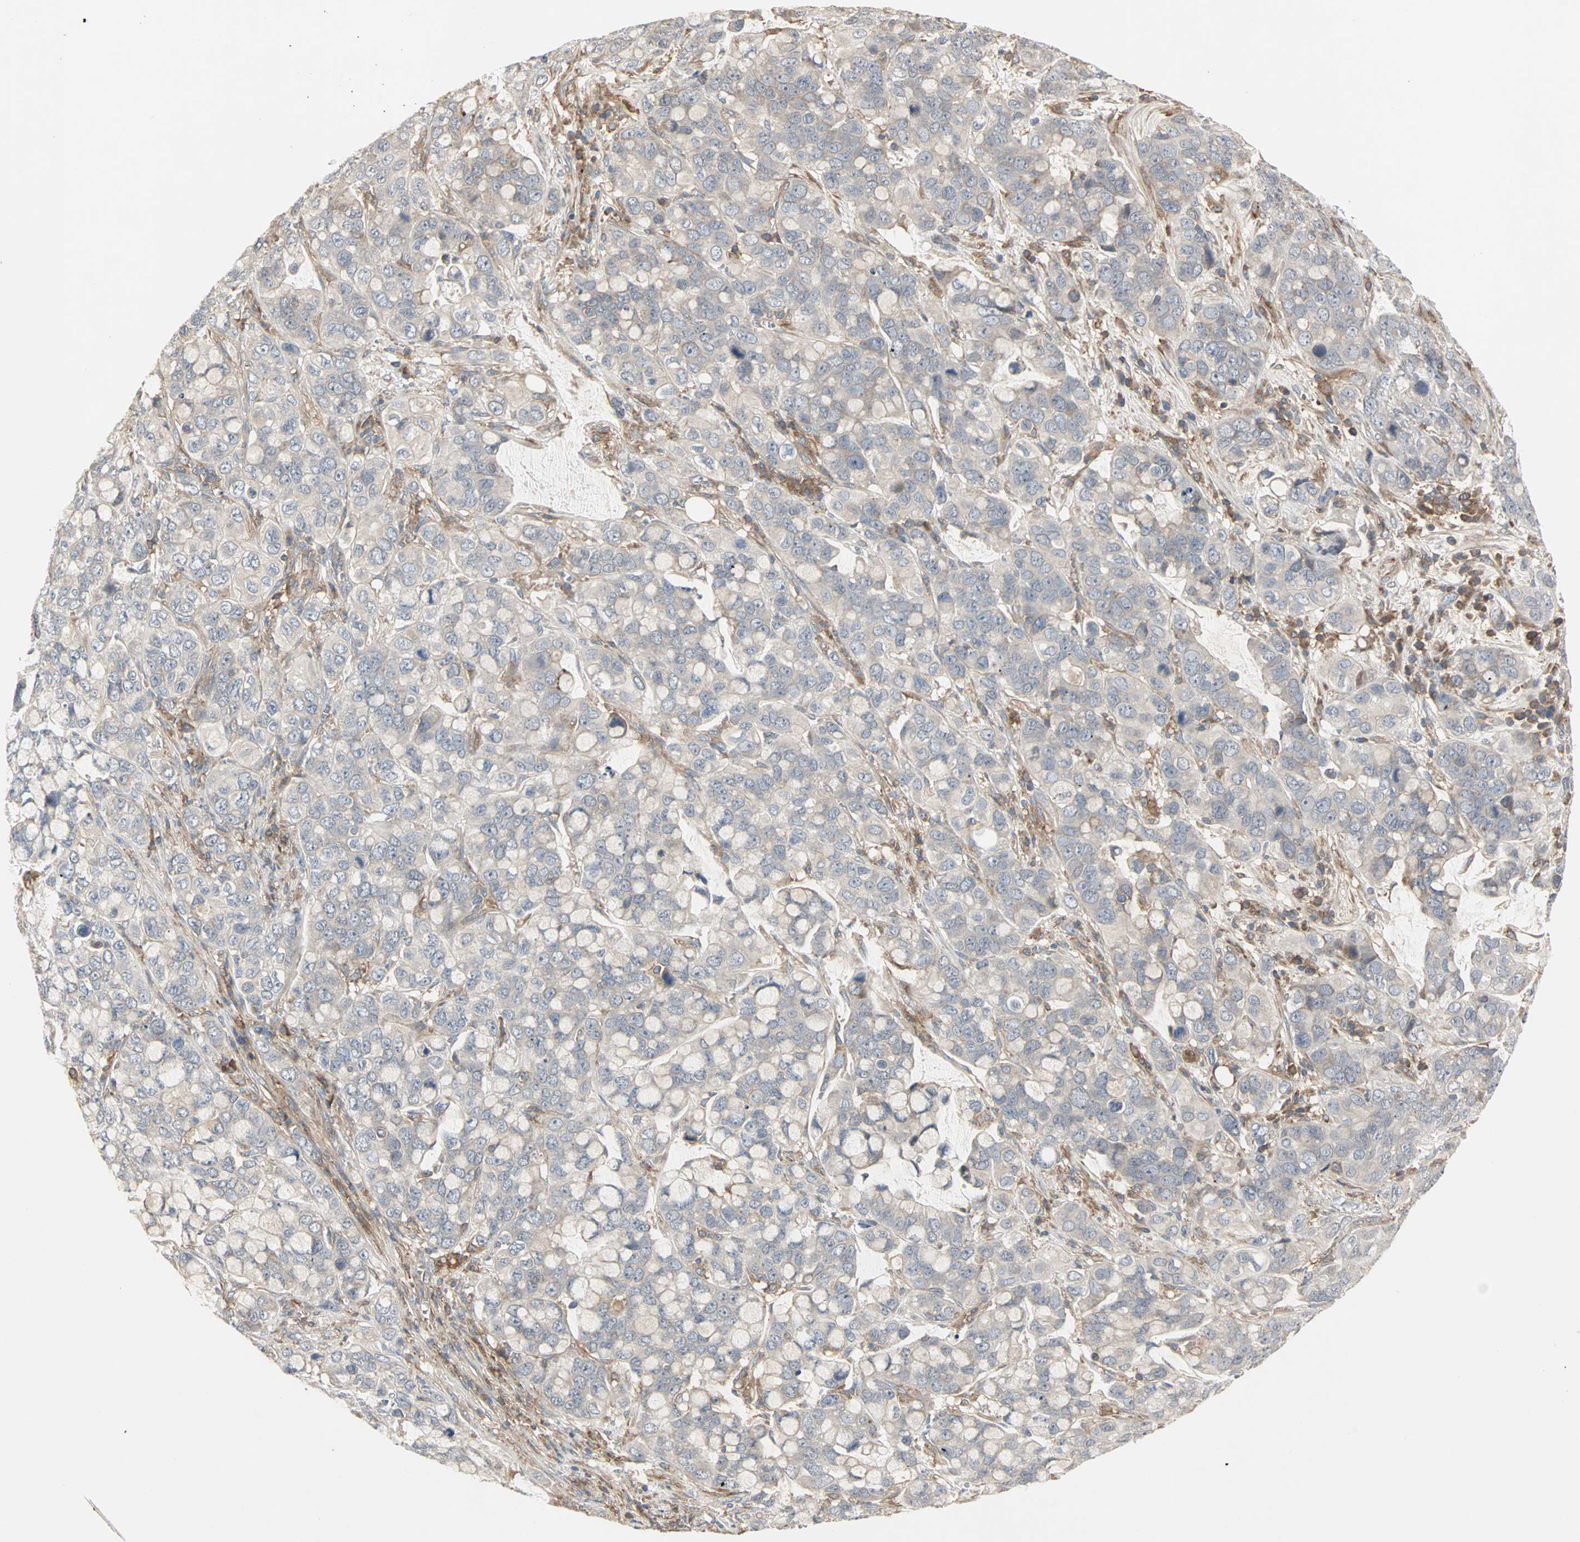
{"staining": {"intensity": "weak", "quantity": "25%-75%", "location": "cytoplasmic/membranous"}, "tissue": "stomach cancer", "cell_type": "Tumor cells", "image_type": "cancer", "snomed": [{"axis": "morphology", "description": "Adenocarcinoma, NOS"}, {"axis": "topography", "description": "Stomach, lower"}], "caption": "Immunohistochemical staining of adenocarcinoma (stomach) displays low levels of weak cytoplasmic/membranous protein staining in about 25%-75% of tumor cells. Immunohistochemistry (ihc) stains the protein in brown and the nuclei are stained blue.", "gene": "GNAI2", "patient": {"sex": "male", "age": 84}}